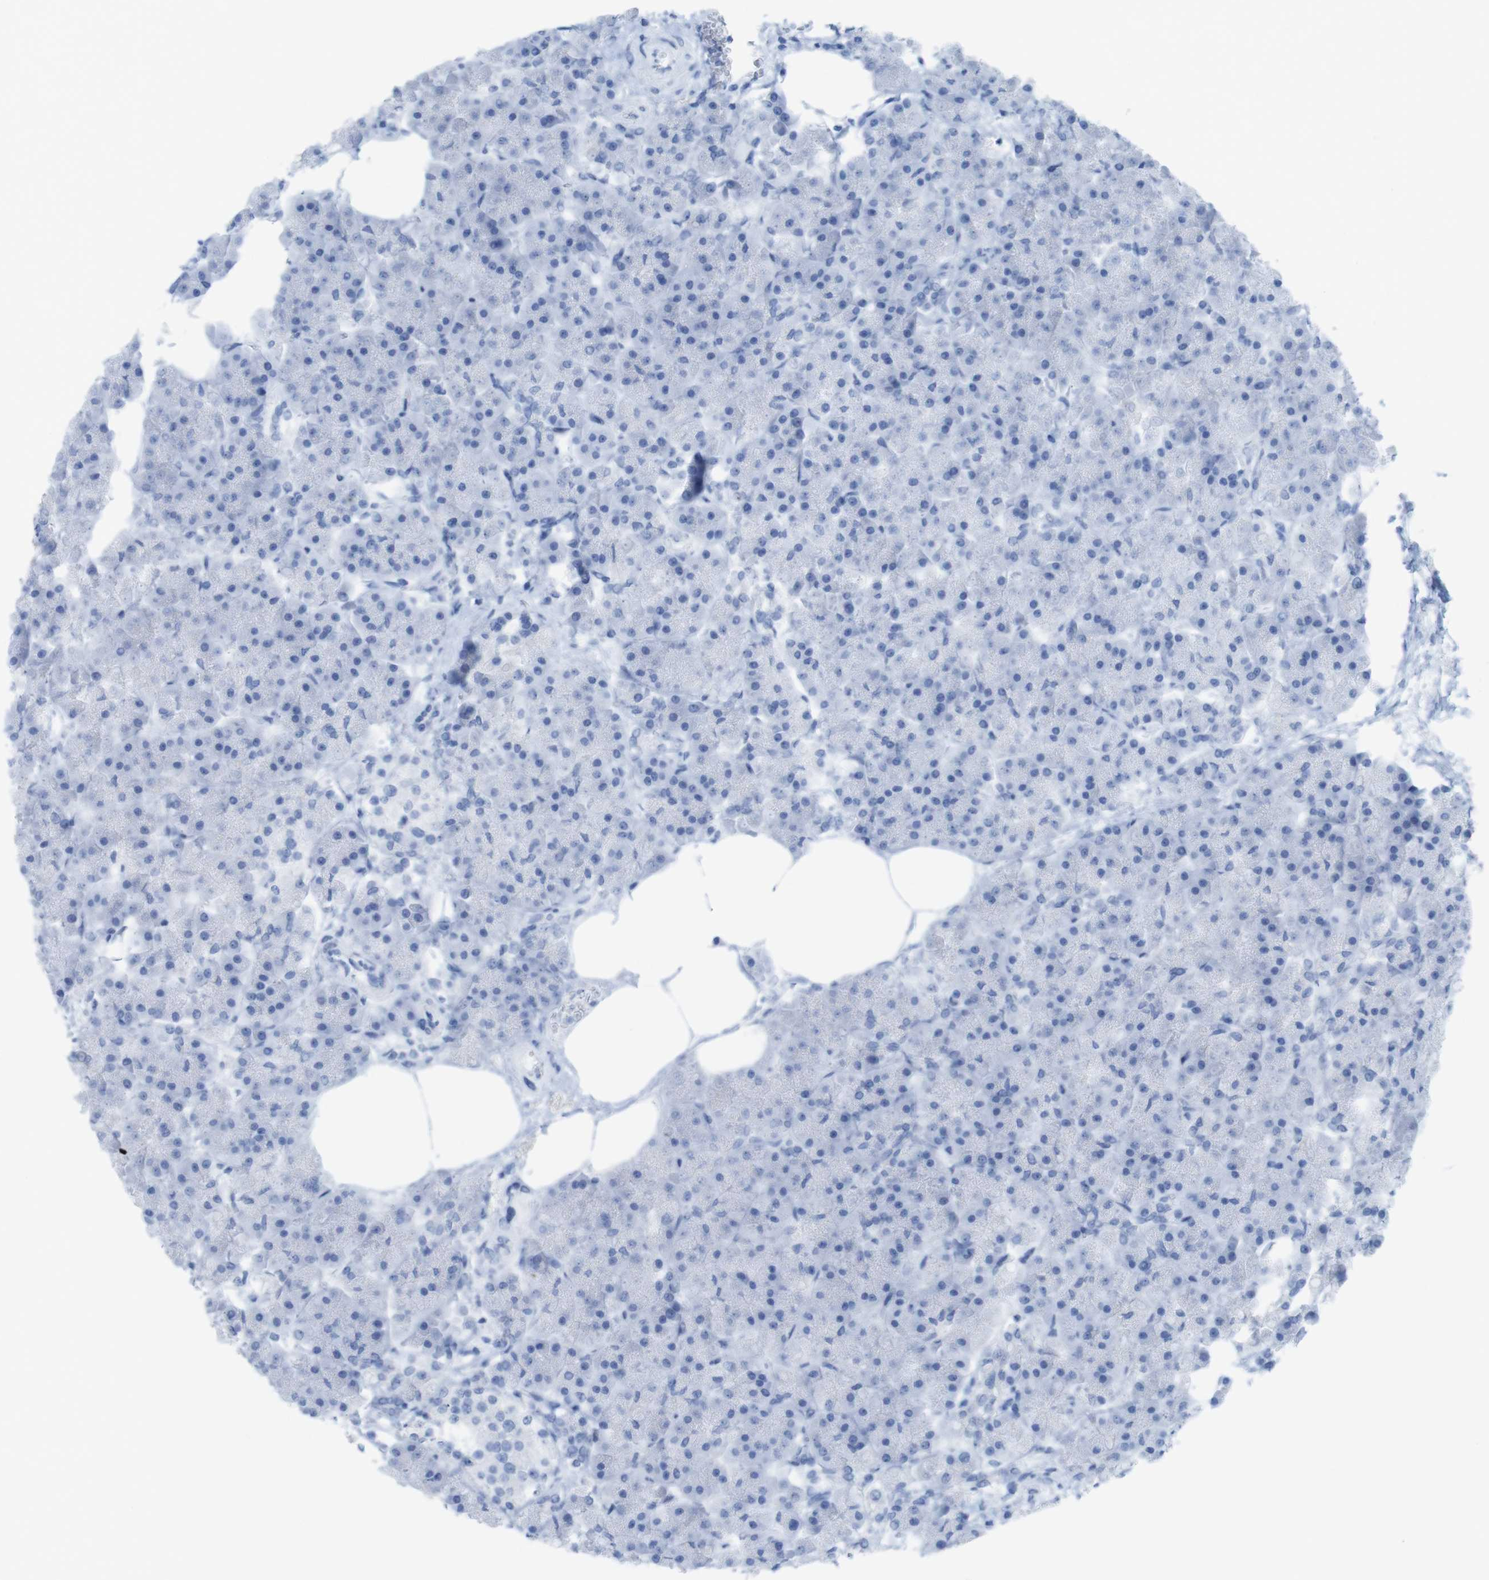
{"staining": {"intensity": "negative", "quantity": "none", "location": "none"}, "tissue": "pancreas", "cell_type": "Exocrine glandular cells", "image_type": "normal", "snomed": [{"axis": "morphology", "description": "Normal tissue, NOS"}, {"axis": "topography", "description": "Pancreas"}], "caption": "DAB (3,3'-diaminobenzidine) immunohistochemical staining of normal pancreas exhibits no significant expression in exocrine glandular cells.", "gene": "MYH7", "patient": {"sex": "female", "age": 70}}